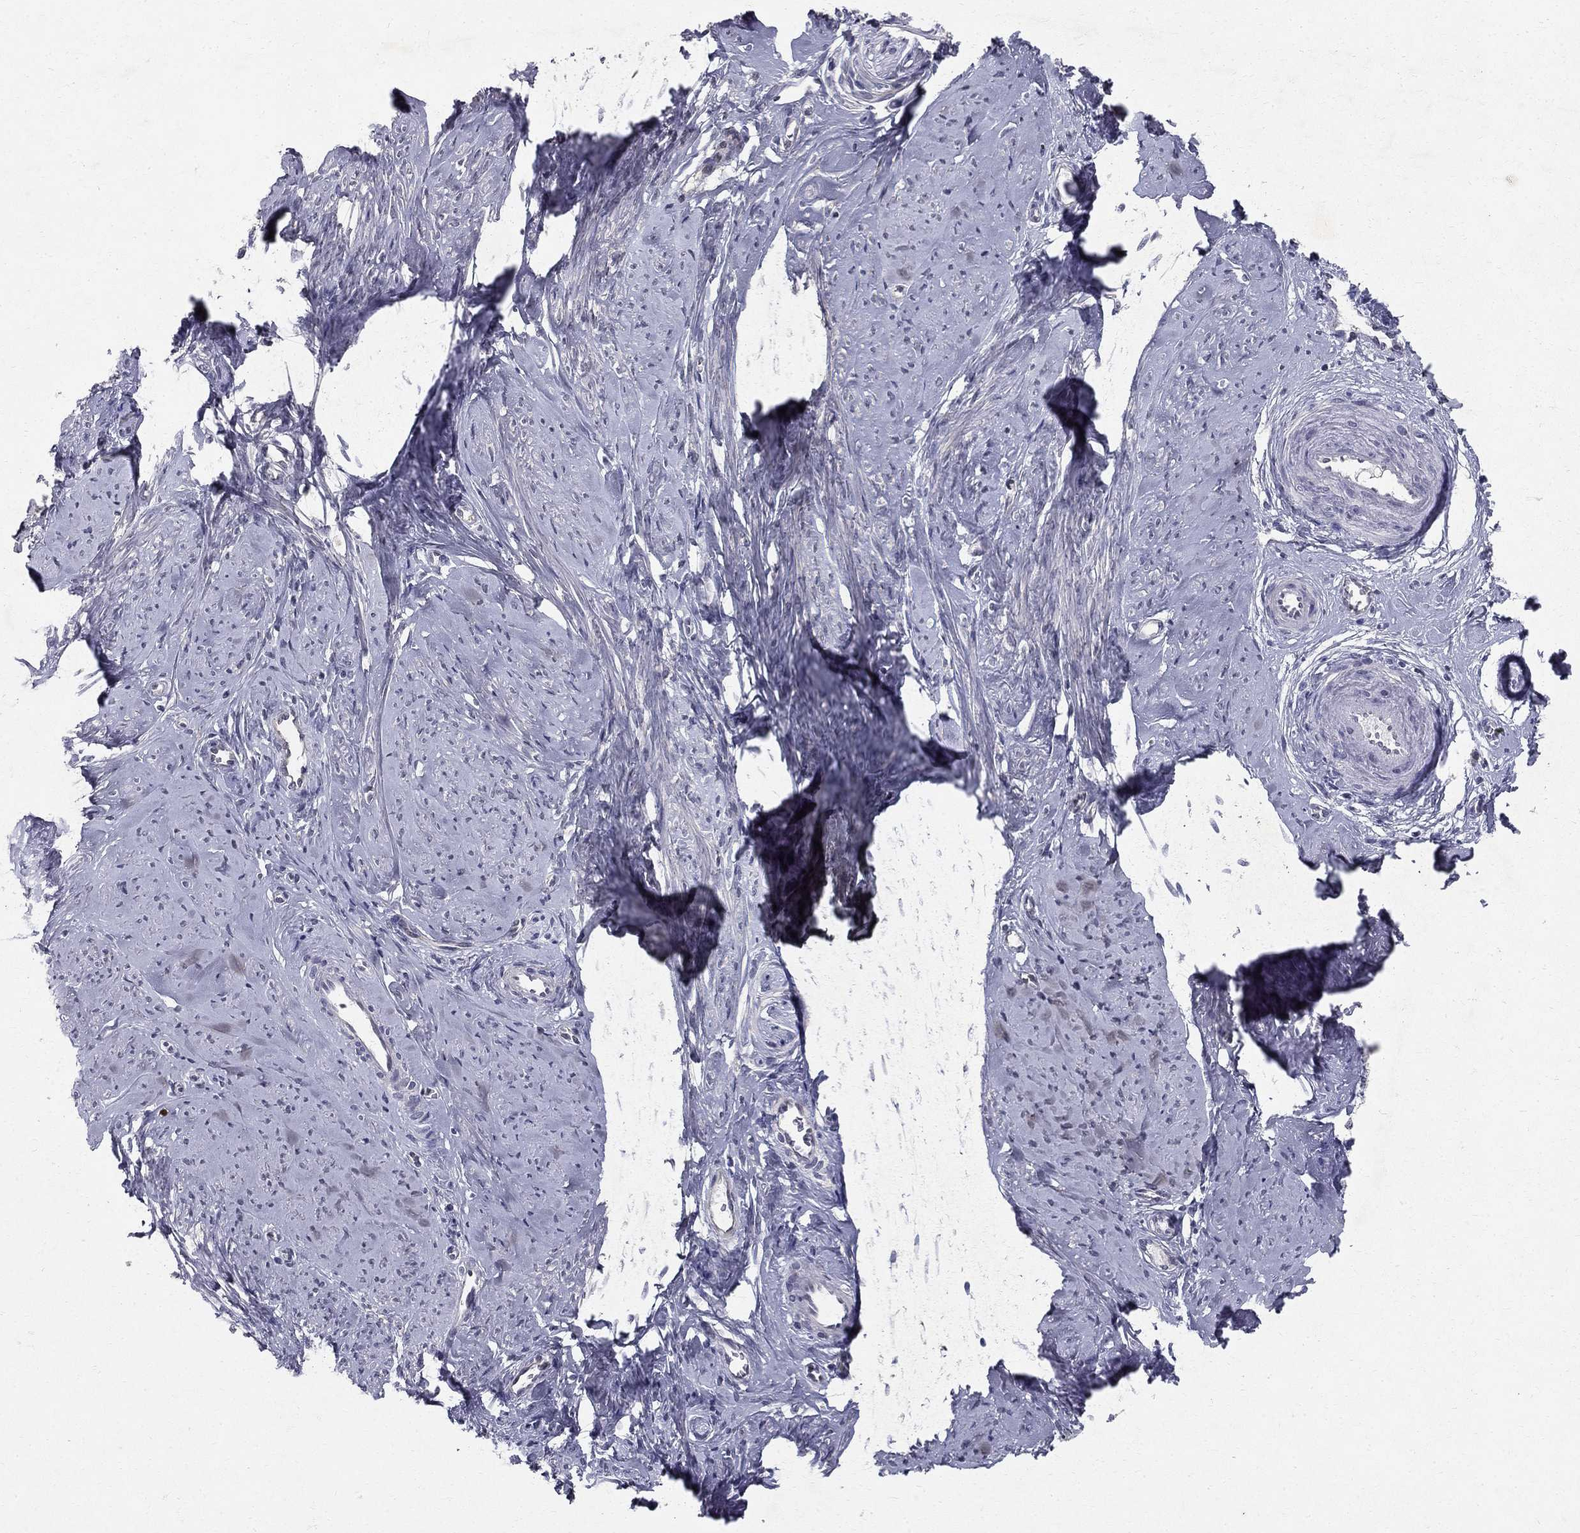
{"staining": {"intensity": "negative", "quantity": "none", "location": "none"}, "tissue": "smooth muscle", "cell_type": "Smooth muscle cells", "image_type": "normal", "snomed": [{"axis": "morphology", "description": "Normal tissue, NOS"}, {"axis": "topography", "description": "Smooth muscle"}], "caption": "A photomicrograph of smooth muscle stained for a protein reveals no brown staining in smooth muscle cells.", "gene": "CLIC6", "patient": {"sex": "female", "age": 48}}